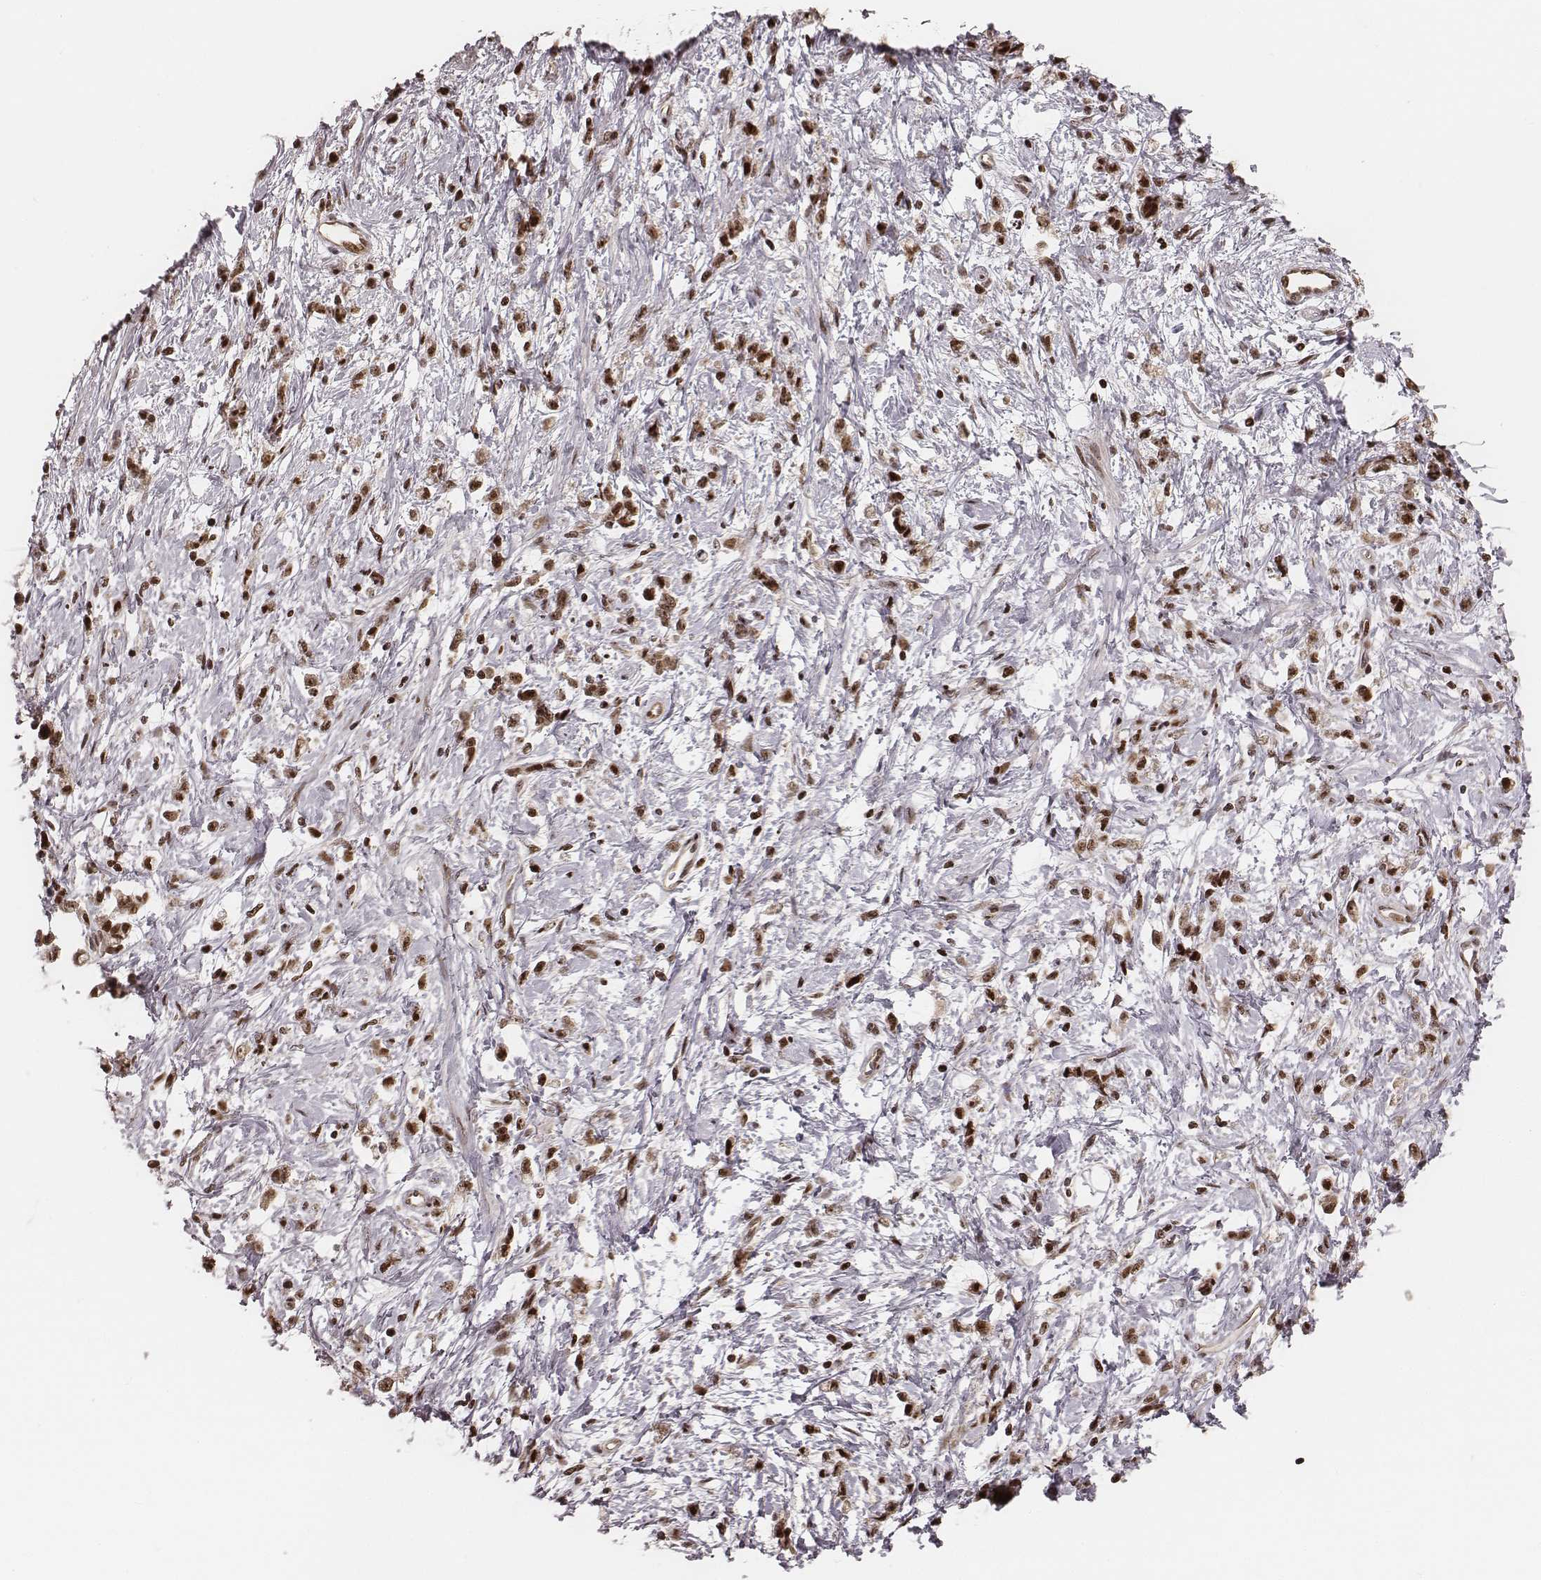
{"staining": {"intensity": "moderate", "quantity": "25%-75%", "location": "cytoplasmic/membranous,nuclear"}, "tissue": "stomach cancer", "cell_type": "Tumor cells", "image_type": "cancer", "snomed": [{"axis": "morphology", "description": "Adenocarcinoma, NOS"}, {"axis": "topography", "description": "Stomach"}], "caption": "Human adenocarcinoma (stomach) stained with a brown dye shows moderate cytoplasmic/membranous and nuclear positive positivity in approximately 25%-75% of tumor cells.", "gene": "VRK3", "patient": {"sex": "female", "age": 60}}